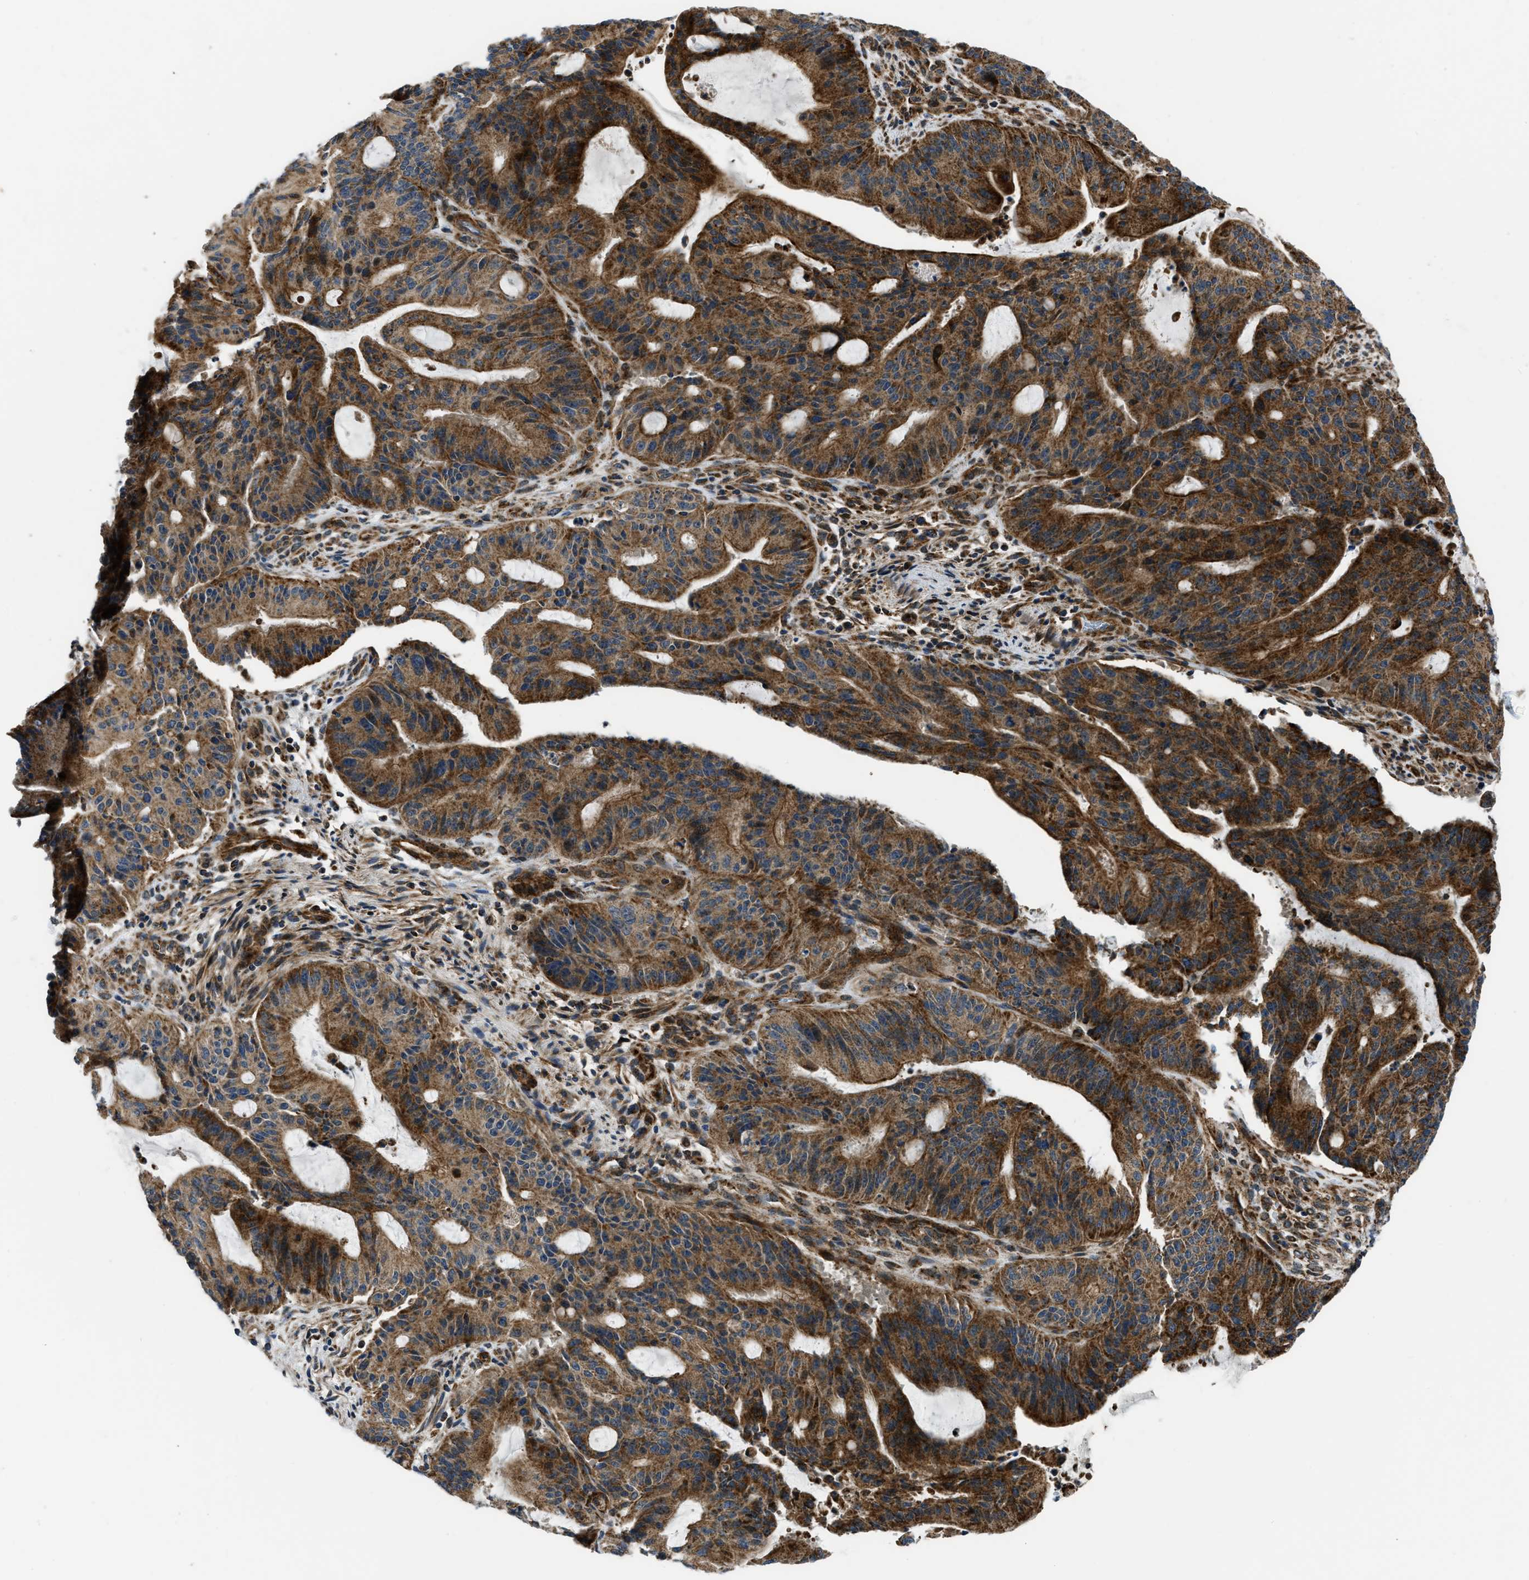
{"staining": {"intensity": "strong", "quantity": ">75%", "location": "cytoplasmic/membranous"}, "tissue": "liver cancer", "cell_type": "Tumor cells", "image_type": "cancer", "snomed": [{"axis": "morphology", "description": "Normal tissue, NOS"}, {"axis": "morphology", "description": "Cholangiocarcinoma"}, {"axis": "topography", "description": "Liver"}, {"axis": "topography", "description": "Peripheral nerve tissue"}], "caption": "DAB (3,3'-diaminobenzidine) immunohistochemical staining of human liver cancer exhibits strong cytoplasmic/membranous protein expression in approximately >75% of tumor cells.", "gene": "GSDME", "patient": {"sex": "female", "age": 73}}